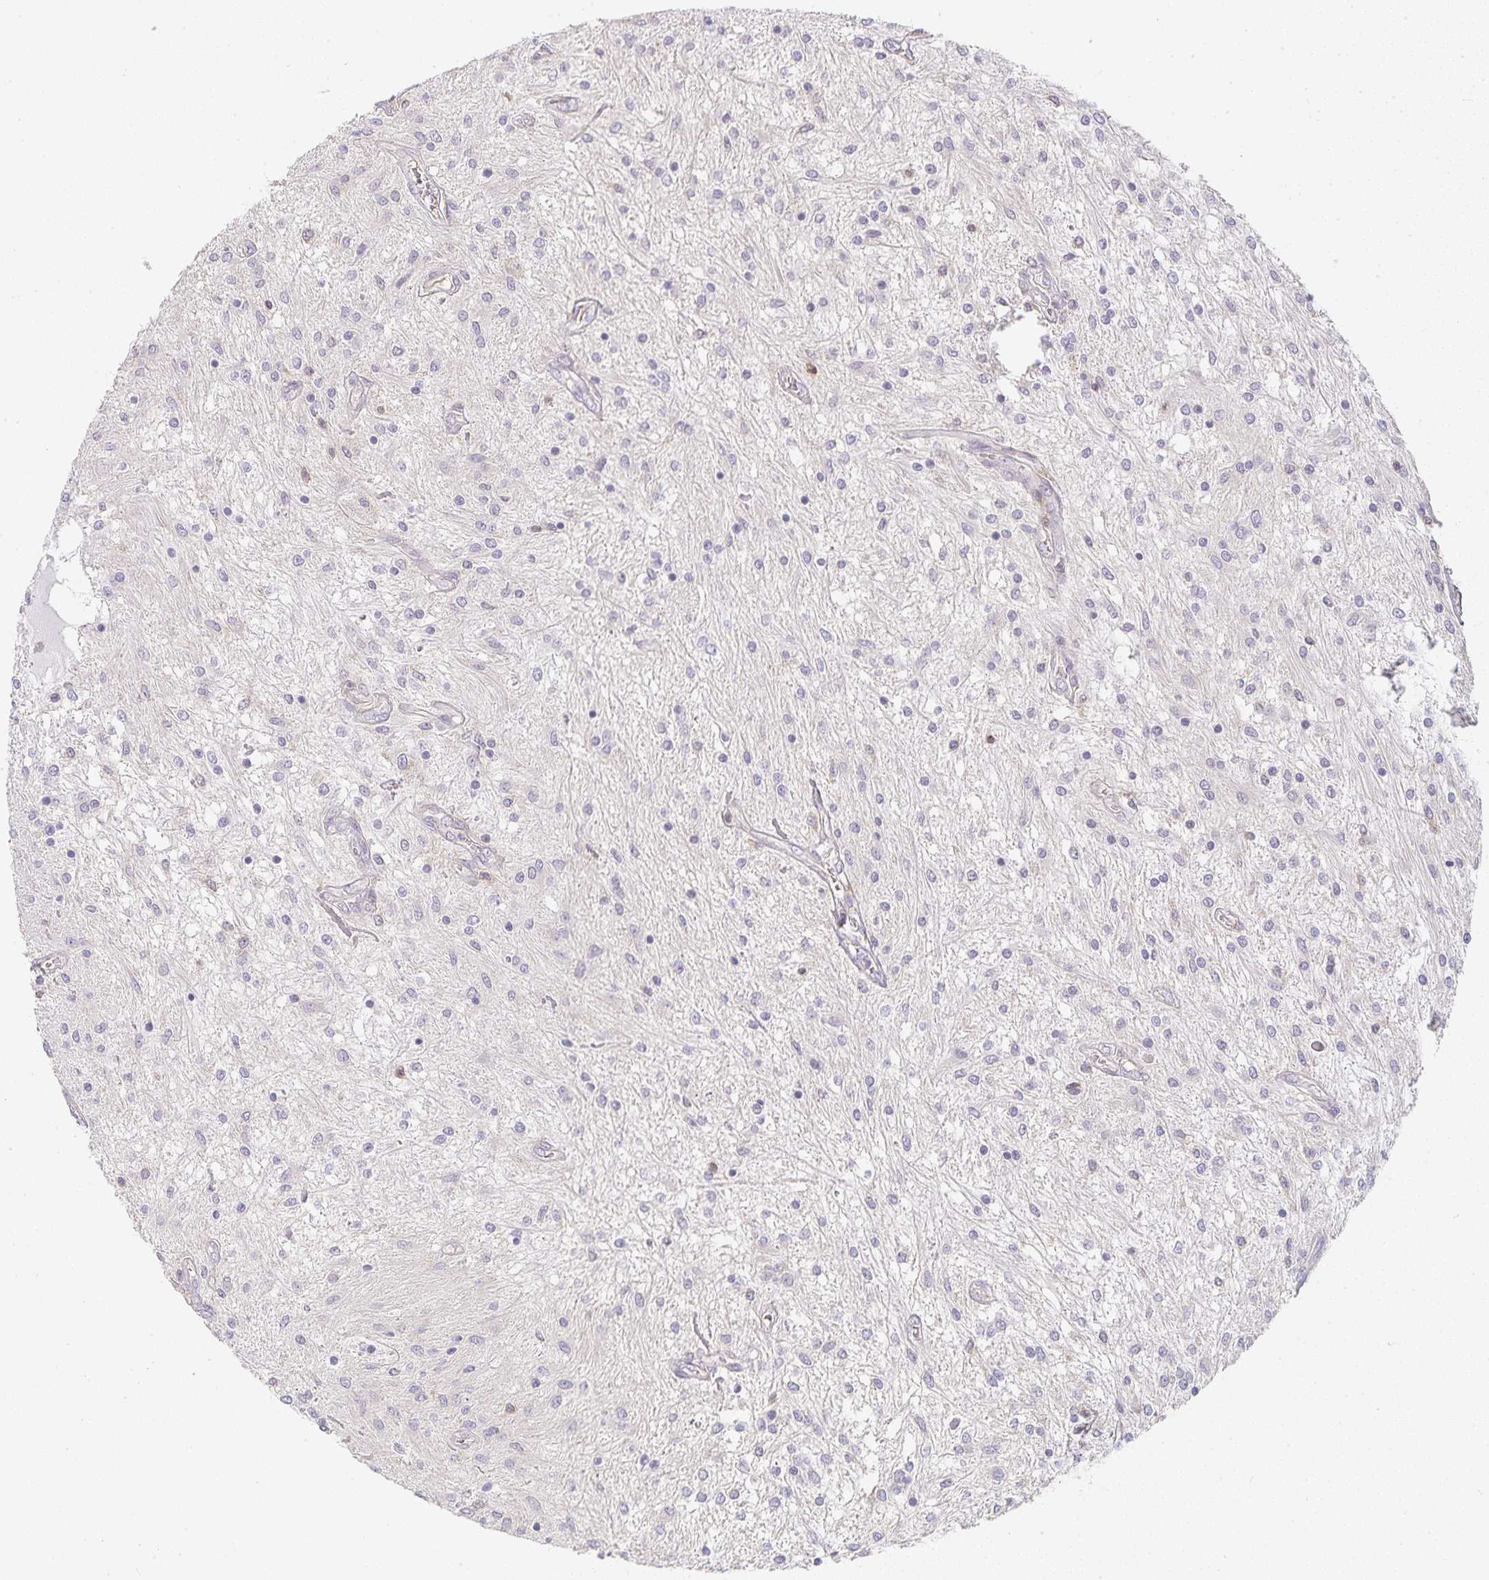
{"staining": {"intensity": "negative", "quantity": "none", "location": "none"}, "tissue": "glioma", "cell_type": "Tumor cells", "image_type": "cancer", "snomed": [{"axis": "morphology", "description": "Glioma, malignant, Low grade"}, {"axis": "topography", "description": "Cerebellum"}], "caption": "This is an immunohistochemistry micrograph of human glioma. There is no staining in tumor cells.", "gene": "GATA3", "patient": {"sex": "female", "age": 14}}